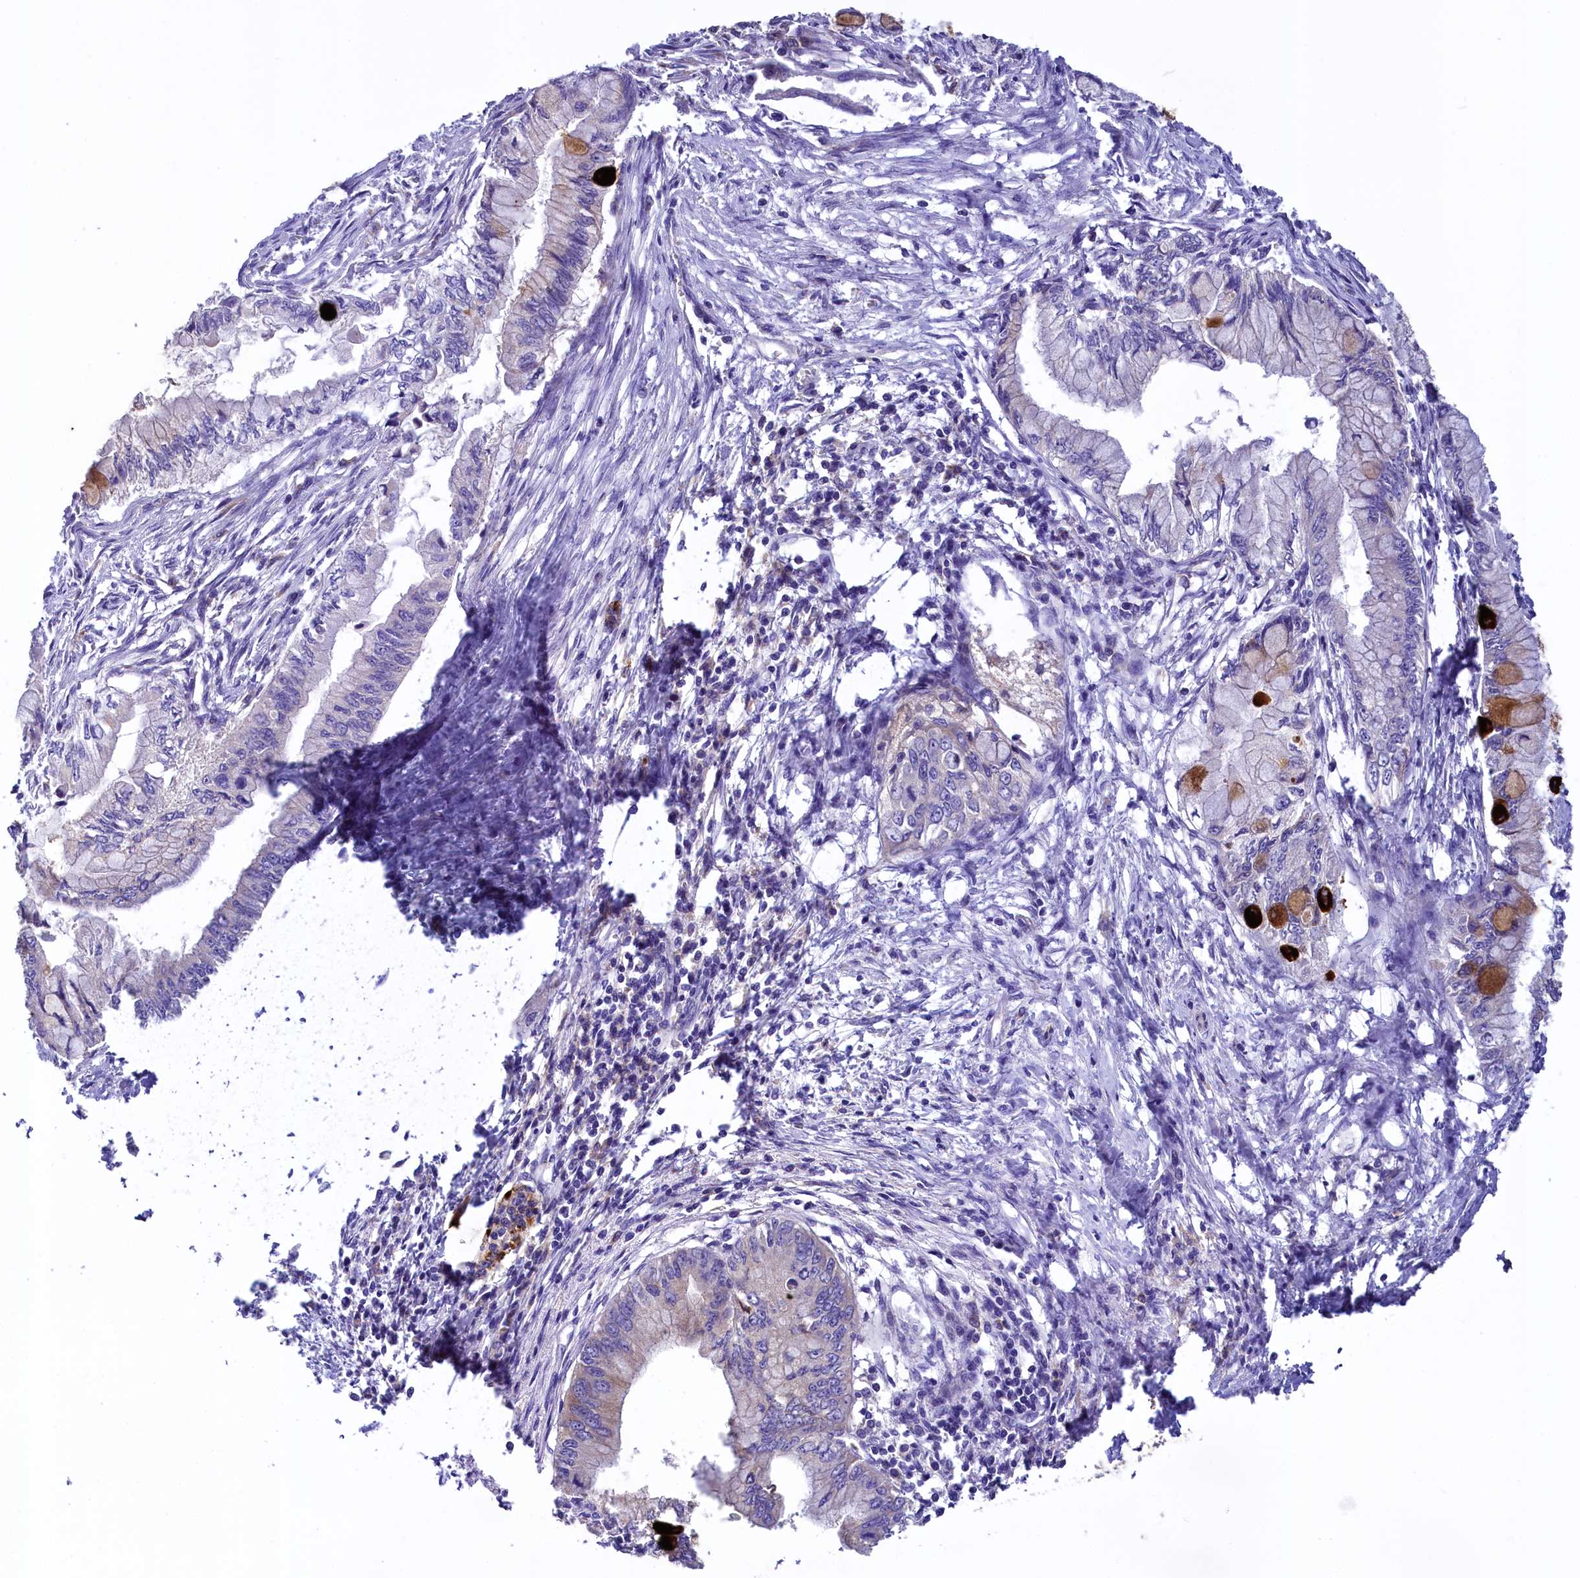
{"staining": {"intensity": "strong", "quantity": "<25%", "location": "cytoplasmic/membranous"}, "tissue": "pancreatic cancer", "cell_type": "Tumor cells", "image_type": "cancer", "snomed": [{"axis": "morphology", "description": "Adenocarcinoma, NOS"}, {"axis": "topography", "description": "Pancreas"}], "caption": "Immunohistochemical staining of adenocarcinoma (pancreatic) exhibits strong cytoplasmic/membranous protein staining in about <25% of tumor cells.", "gene": "HPS6", "patient": {"sex": "male", "age": 48}}